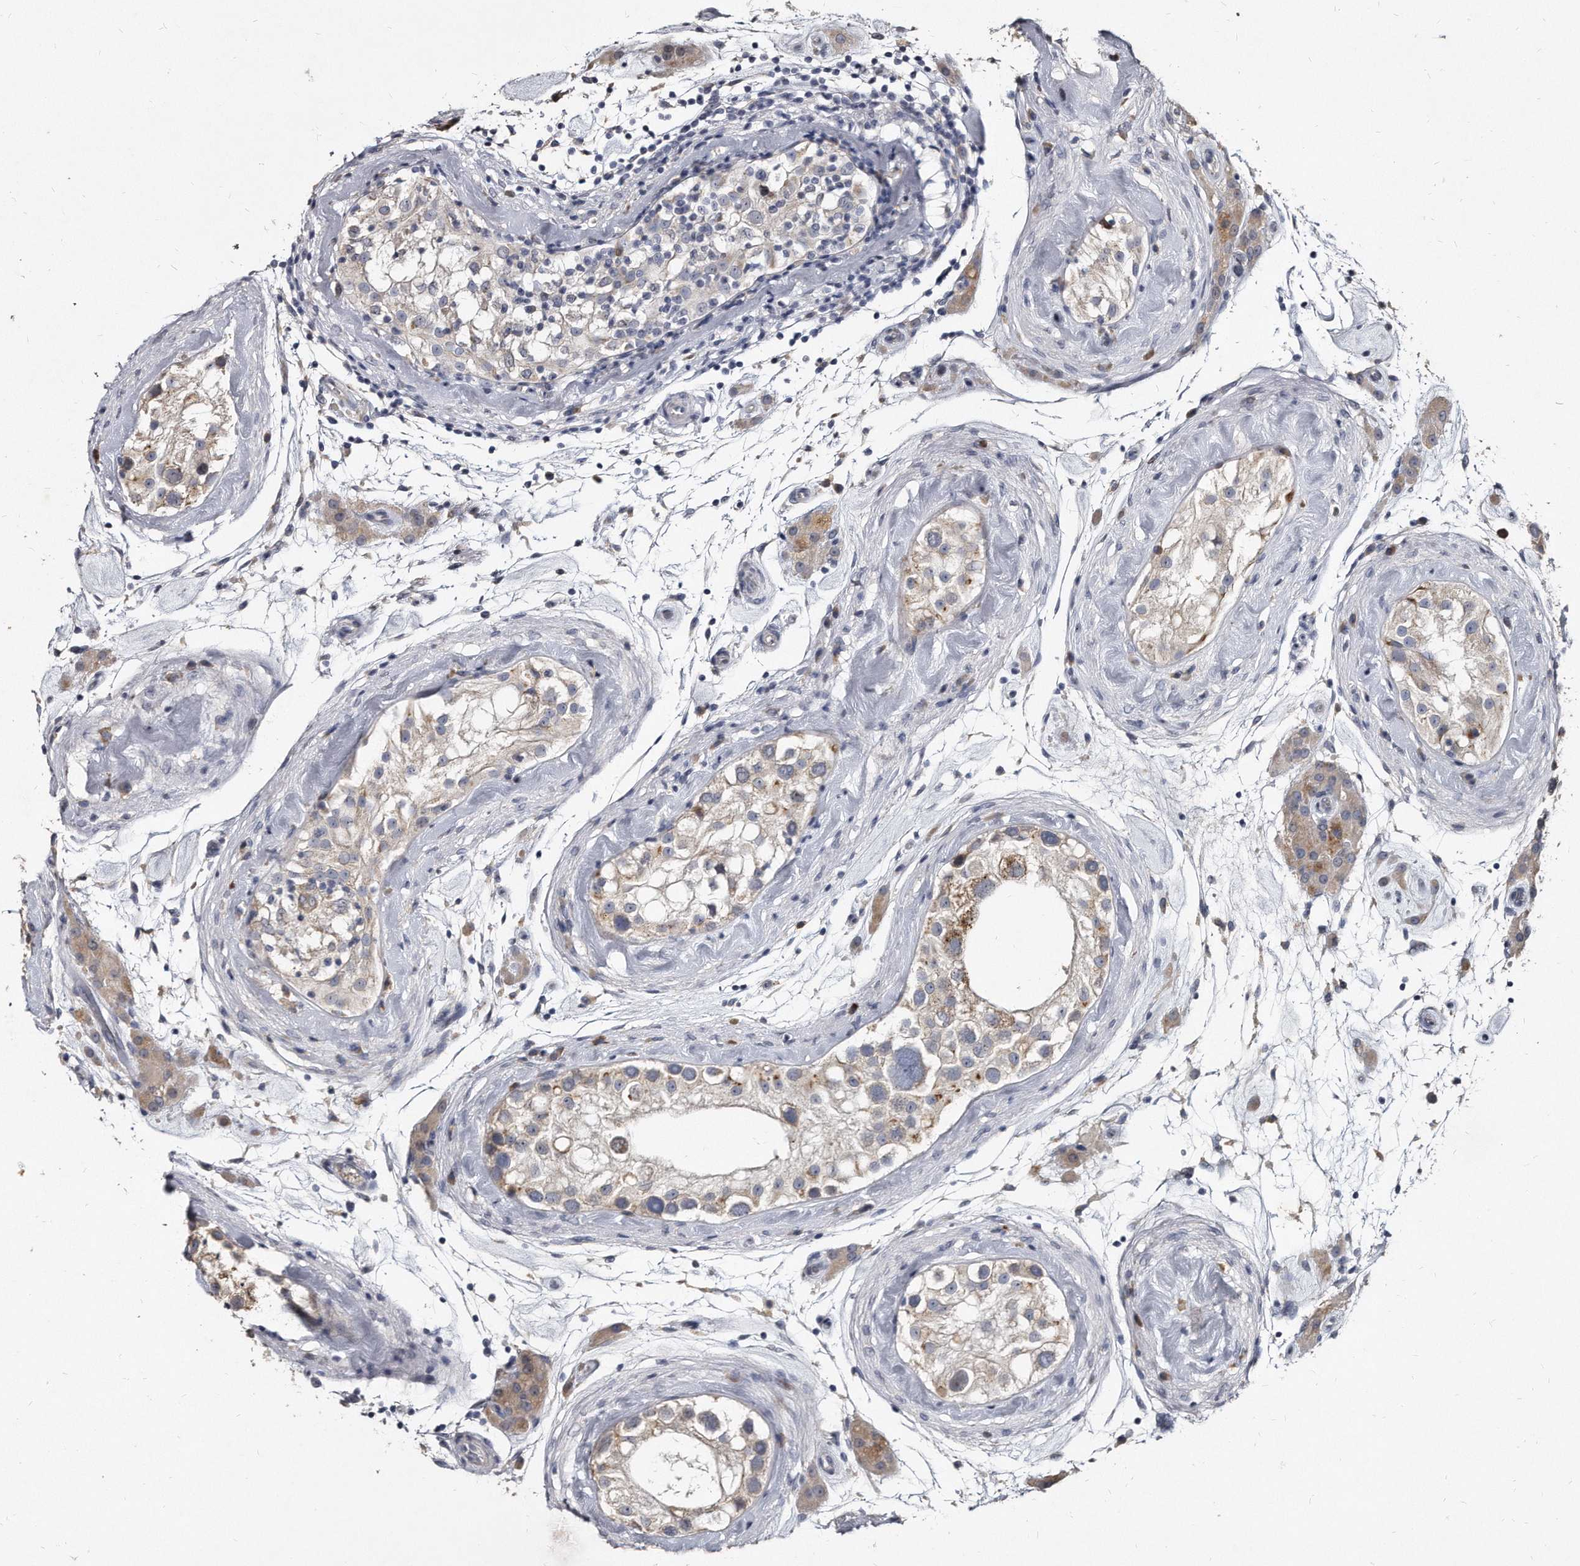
{"staining": {"intensity": "weak", "quantity": "25%-75%", "location": "cytoplasmic/membranous"}, "tissue": "testis", "cell_type": "Cells in seminiferous ducts", "image_type": "normal", "snomed": [{"axis": "morphology", "description": "Normal tissue, NOS"}, {"axis": "topography", "description": "Testis"}], "caption": "Weak cytoplasmic/membranous positivity is present in approximately 25%-75% of cells in seminiferous ducts in unremarkable testis.", "gene": "KLHDC3", "patient": {"sex": "male", "age": 46}}